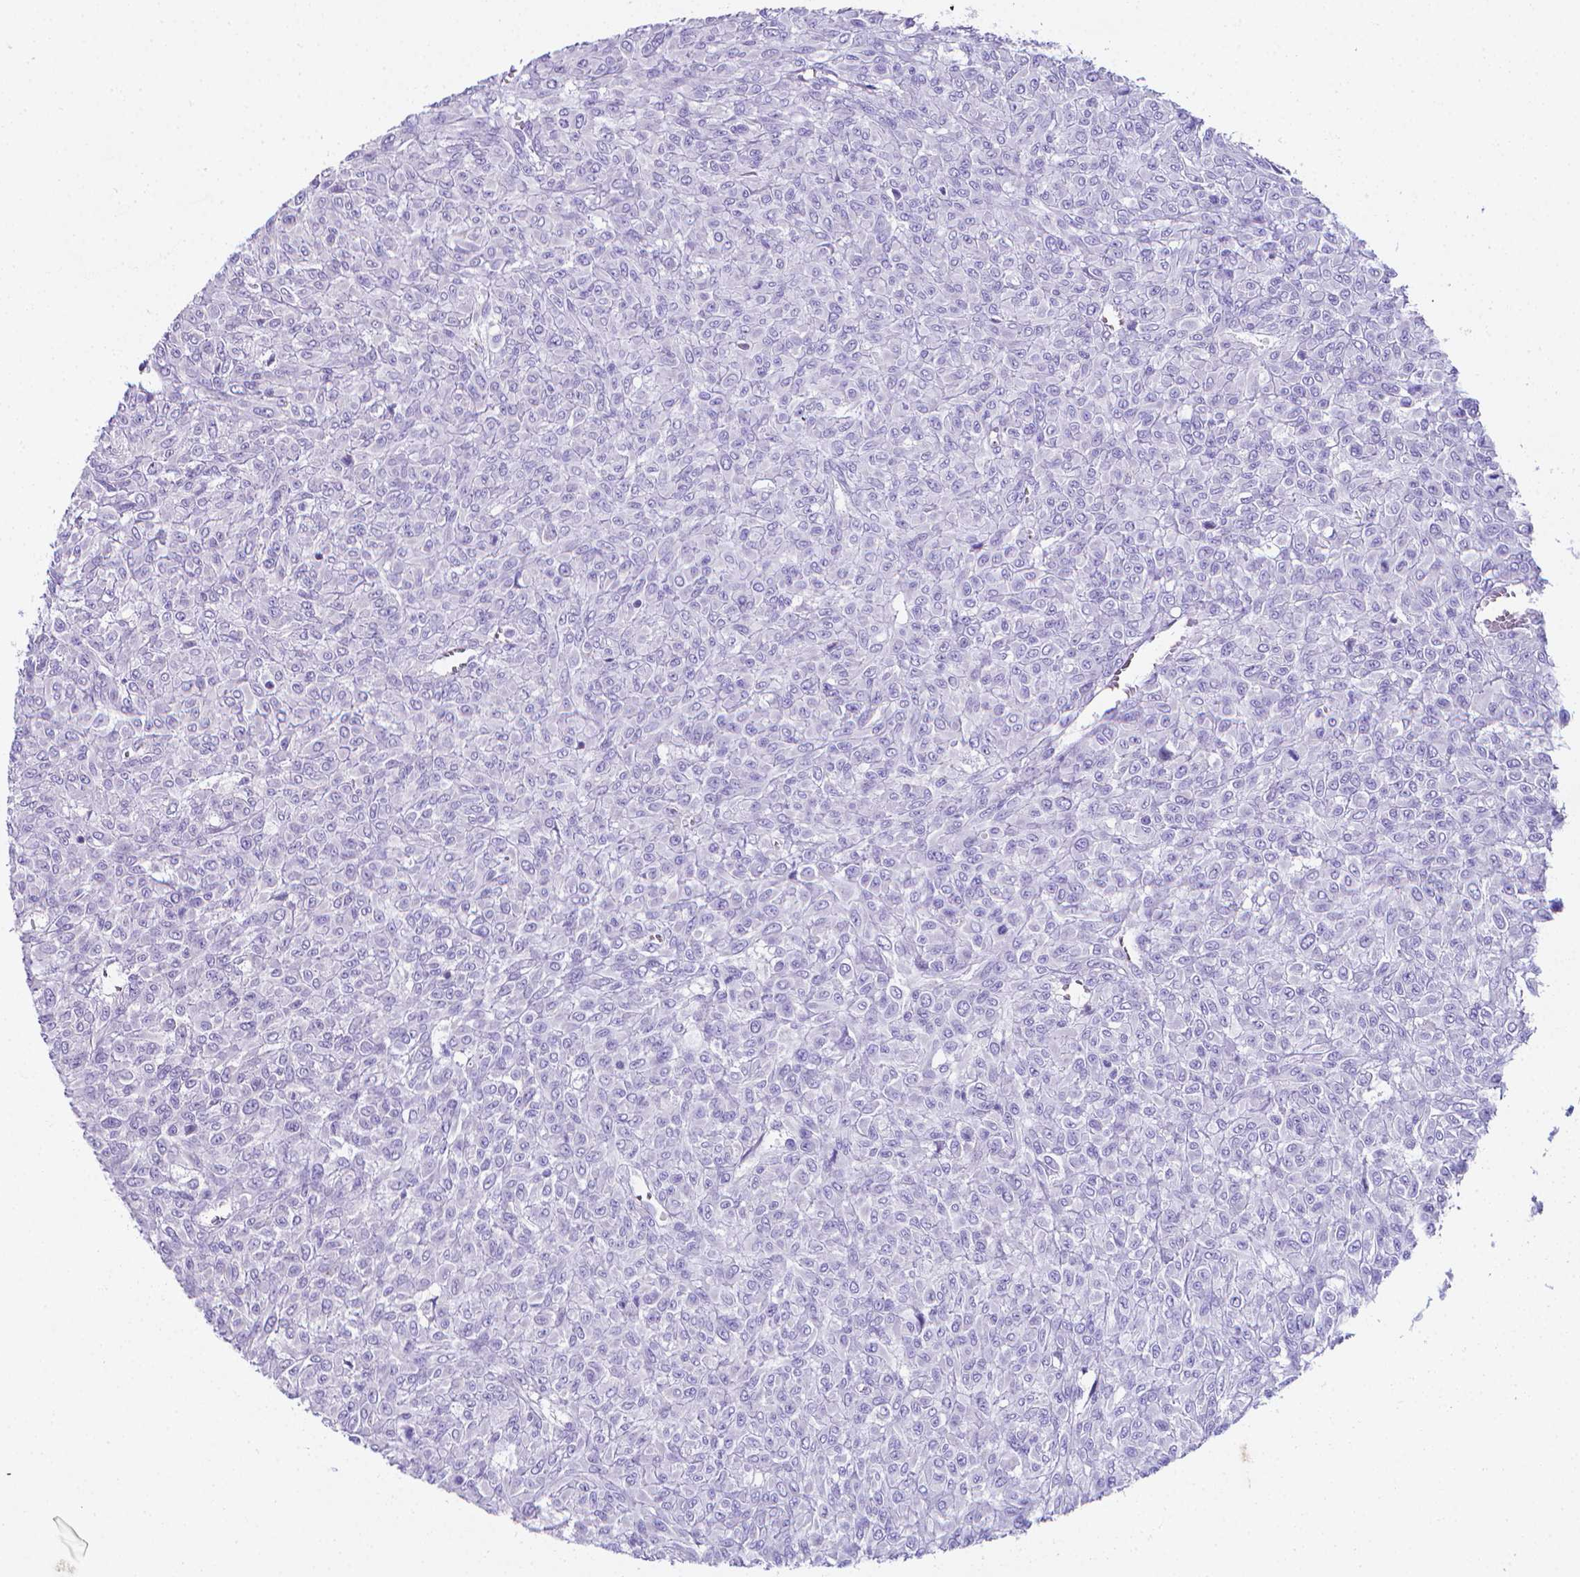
{"staining": {"intensity": "negative", "quantity": "none", "location": "none"}, "tissue": "renal cancer", "cell_type": "Tumor cells", "image_type": "cancer", "snomed": [{"axis": "morphology", "description": "Adenocarcinoma, NOS"}, {"axis": "topography", "description": "Kidney"}], "caption": "Tumor cells are negative for protein expression in human adenocarcinoma (renal). Nuclei are stained in blue.", "gene": "LRRC73", "patient": {"sex": "male", "age": 58}}